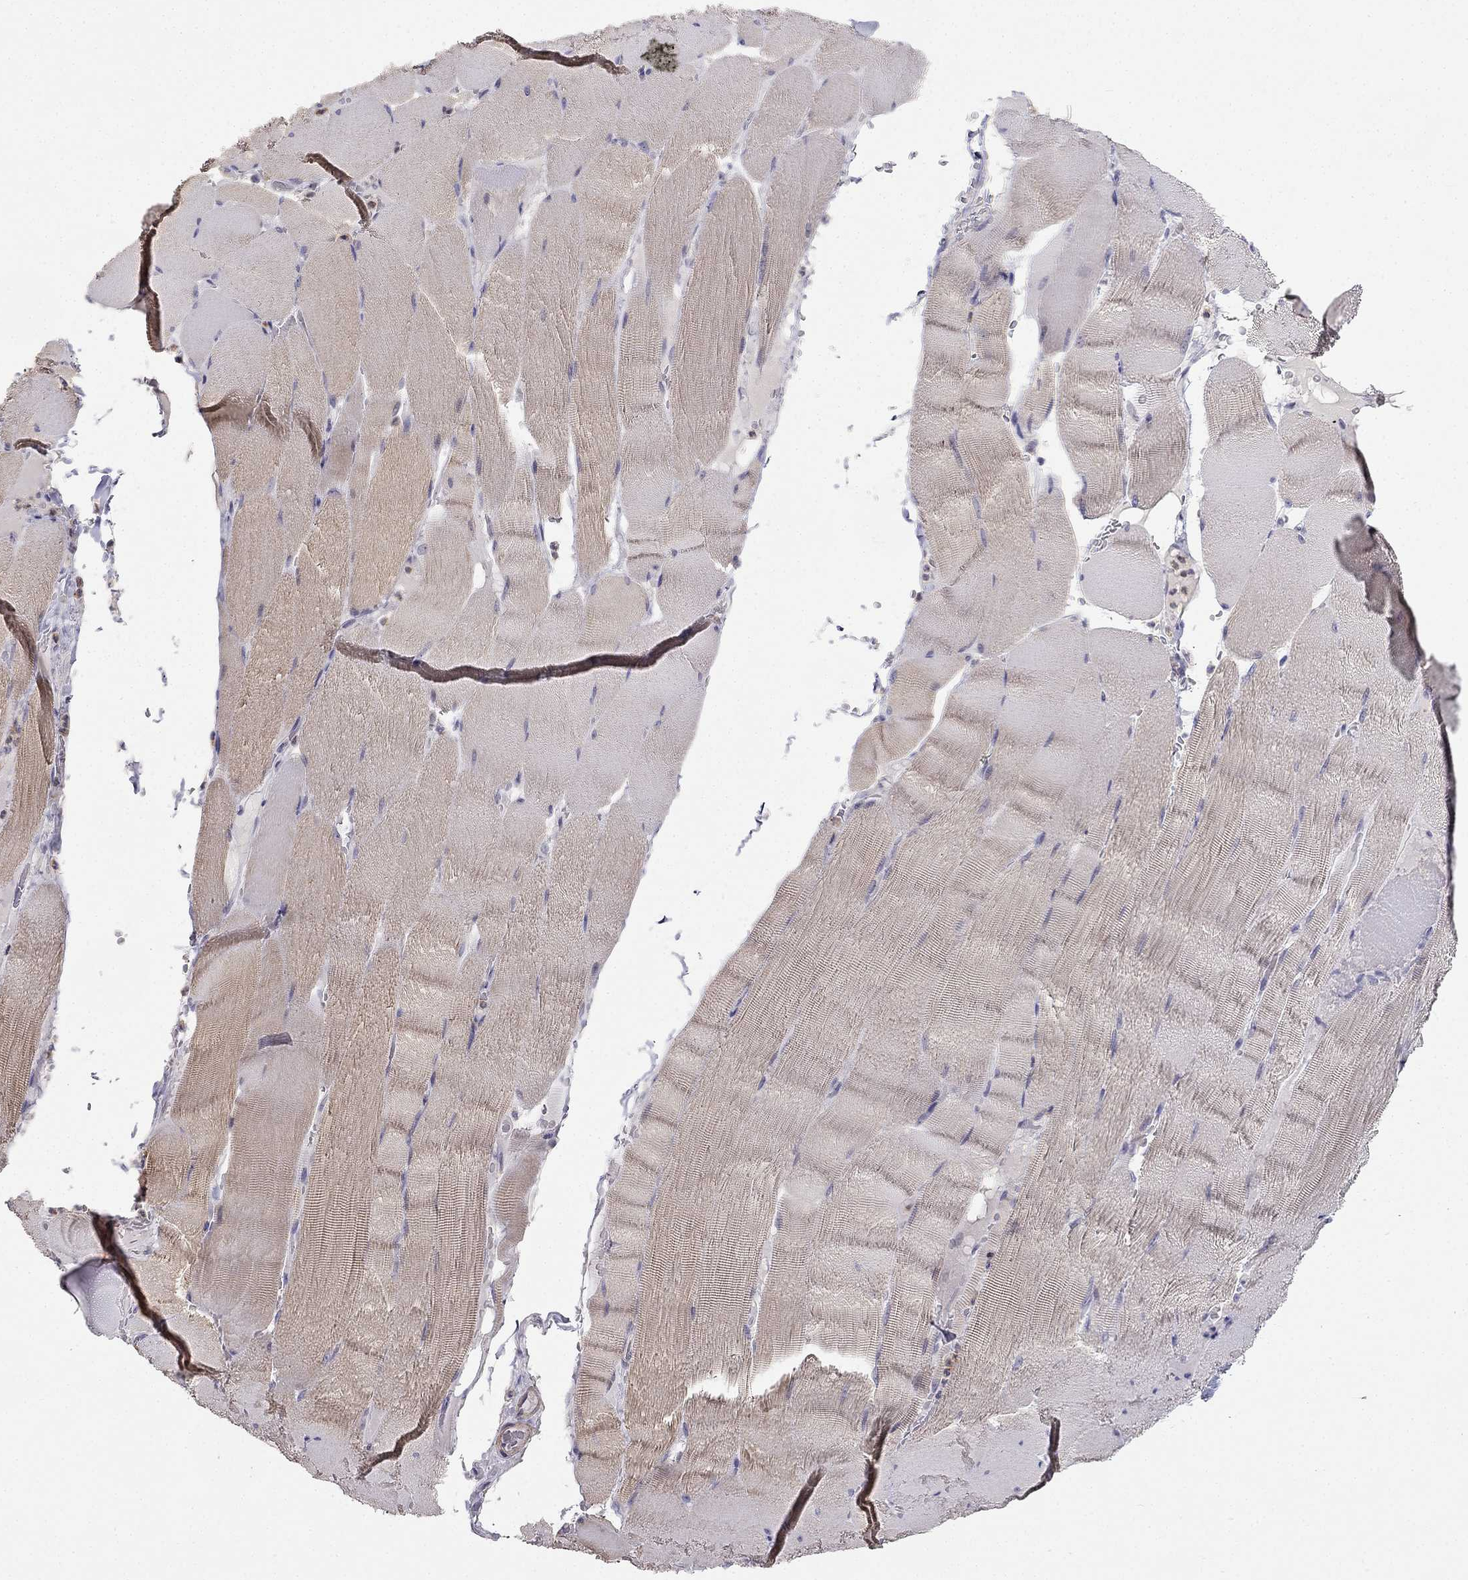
{"staining": {"intensity": "weak", "quantity": ">75%", "location": "cytoplasmic/membranous"}, "tissue": "skeletal muscle", "cell_type": "Myocytes", "image_type": "normal", "snomed": [{"axis": "morphology", "description": "Normal tissue, NOS"}, {"axis": "topography", "description": "Skeletal muscle"}], "caption": "Weak cytoplasmic/membranous positivity is present in approximately >75% of myocytes in unremarkable skeletal muscle.", "gene": "C16orf89", "patient": {"sex": "male", "age": 56}}